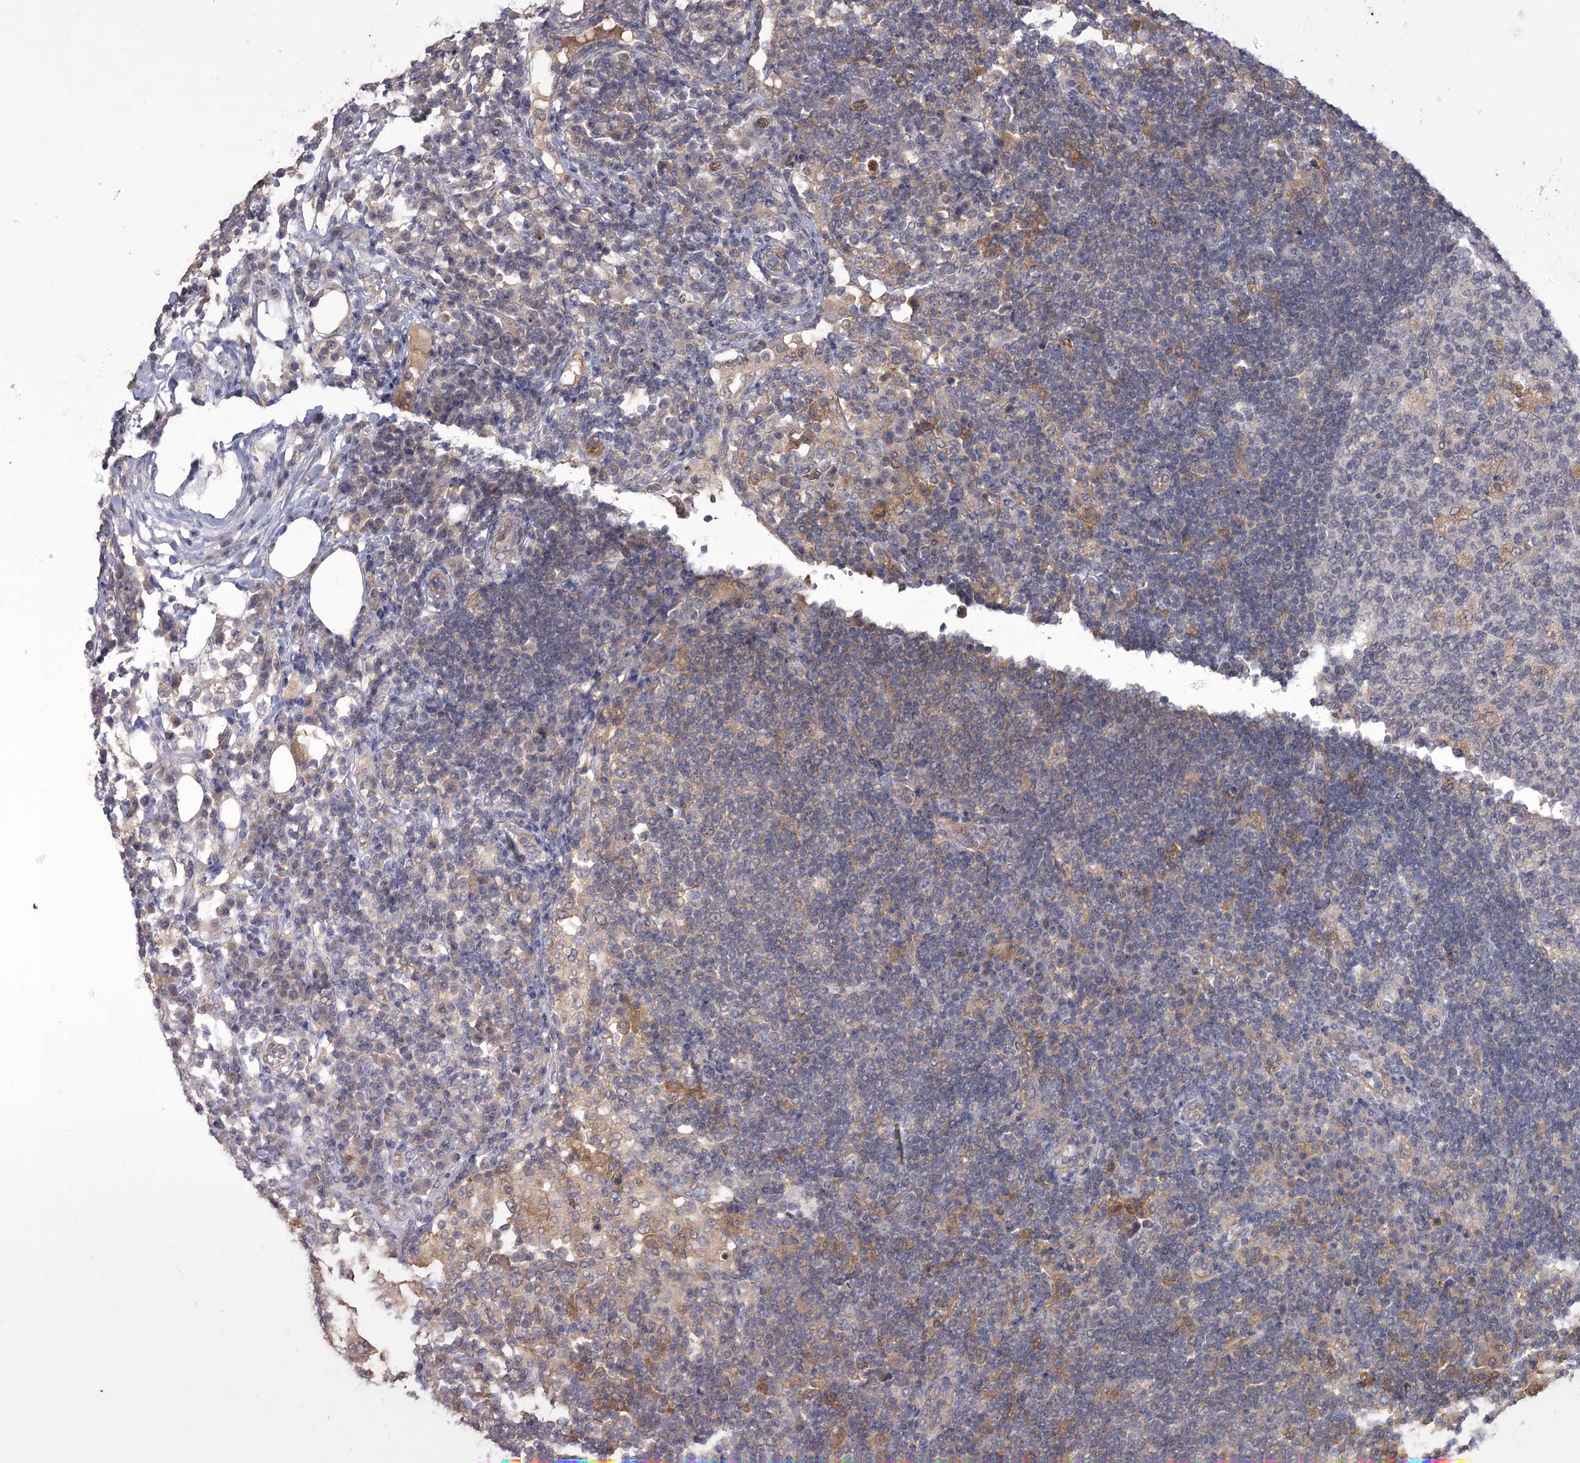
{"staining": {"intensity": "weak", "quantity": "<25%", "location": "cytoplasmic/membranous"}, "tissue": "lymph node", "cell_type": "Germinal center cells", "image_type": "normal", "snomed": [{"axis": "morphology", "description": "Normal tissue, NOS"}, {"axis": "topography", "description": "Lymph node"}], "caption": "A high-resolution photomicrograph shows immunohistochemistry (IHC) staining of benign lymph node, which reveals no significant expression in germinal center cells.", "gene": "USP11", "patient": {"sex": "female", "age": 53}}